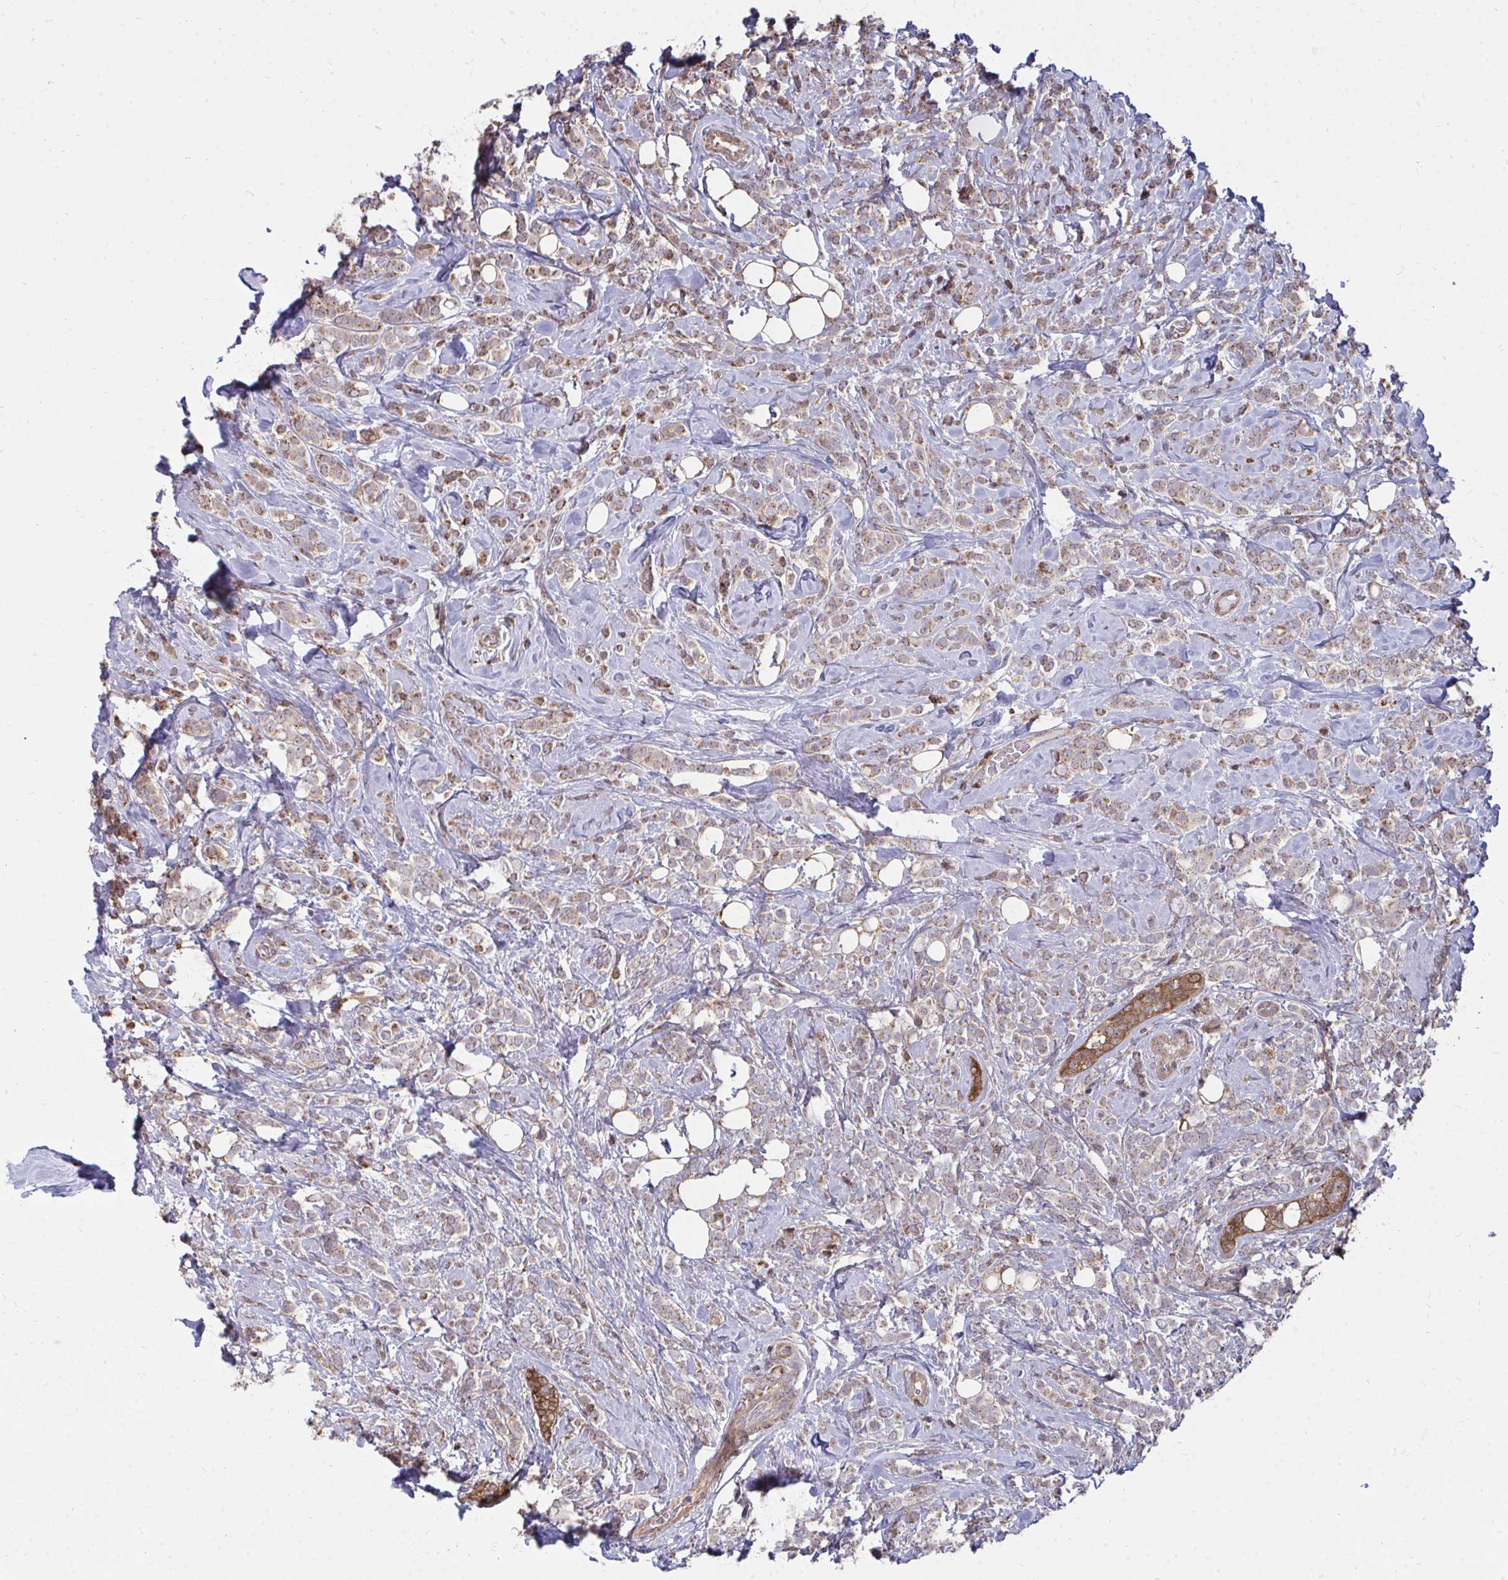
{"staining": {"intensity": "weak", "quantity": ">75%", "location": "cytoplasmic/membranous"}, "tissue": "breast cancer", "cell_type": "Tumor cells", "image_type": "cancer", "snomed": [{"axis": "morphology", "description": "Lobular carcinoma"}, {"axis": "topography", "description": "Breast"}], "caption": "Lobular carcinoma (breast) tissue reveals weak cytoplasmic/membranous staining in about >75% of tumor cells", "gene": "DNAJA2", "patient": {"sex": "female", "age": 49}}